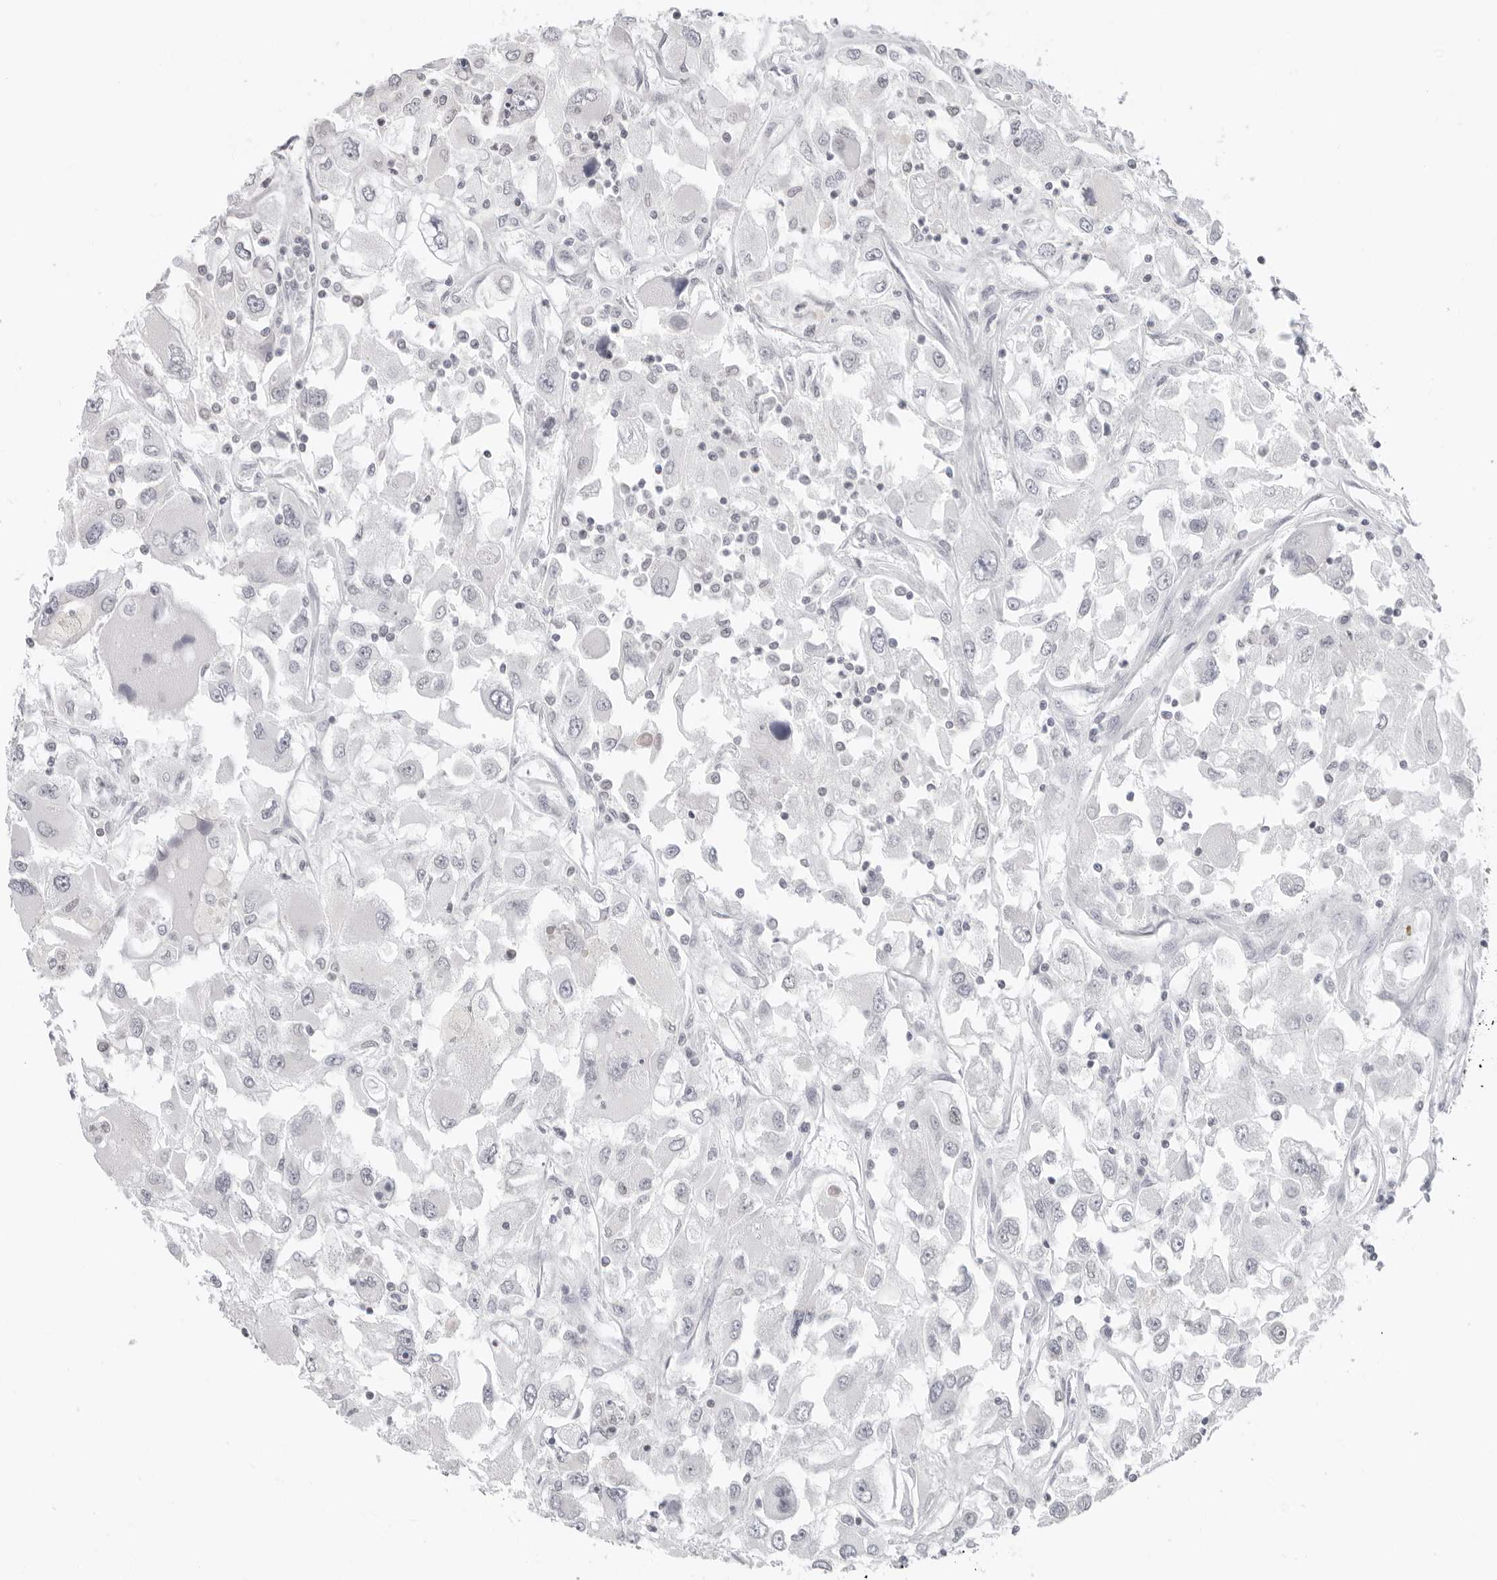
{"staining": {"intensity": "negative", "quantity": "none", "location": "none"}, "tissue": "renal cancer", "cell_type": "Tumor cells", "image_type": "cancer", "snomed": [{"axis": "morphology", "description": "Adenocarcinoma, NOS"}, {"axis": "topography", "description": "Kidney"}], "caption": "DAB (3,3'-diaminobenzidine) immunohistochemical staining of renal cancer displays no significant staining in tumor cells.", "gene": "FLG2", "patient": {"sex": "female", "age": 52}}